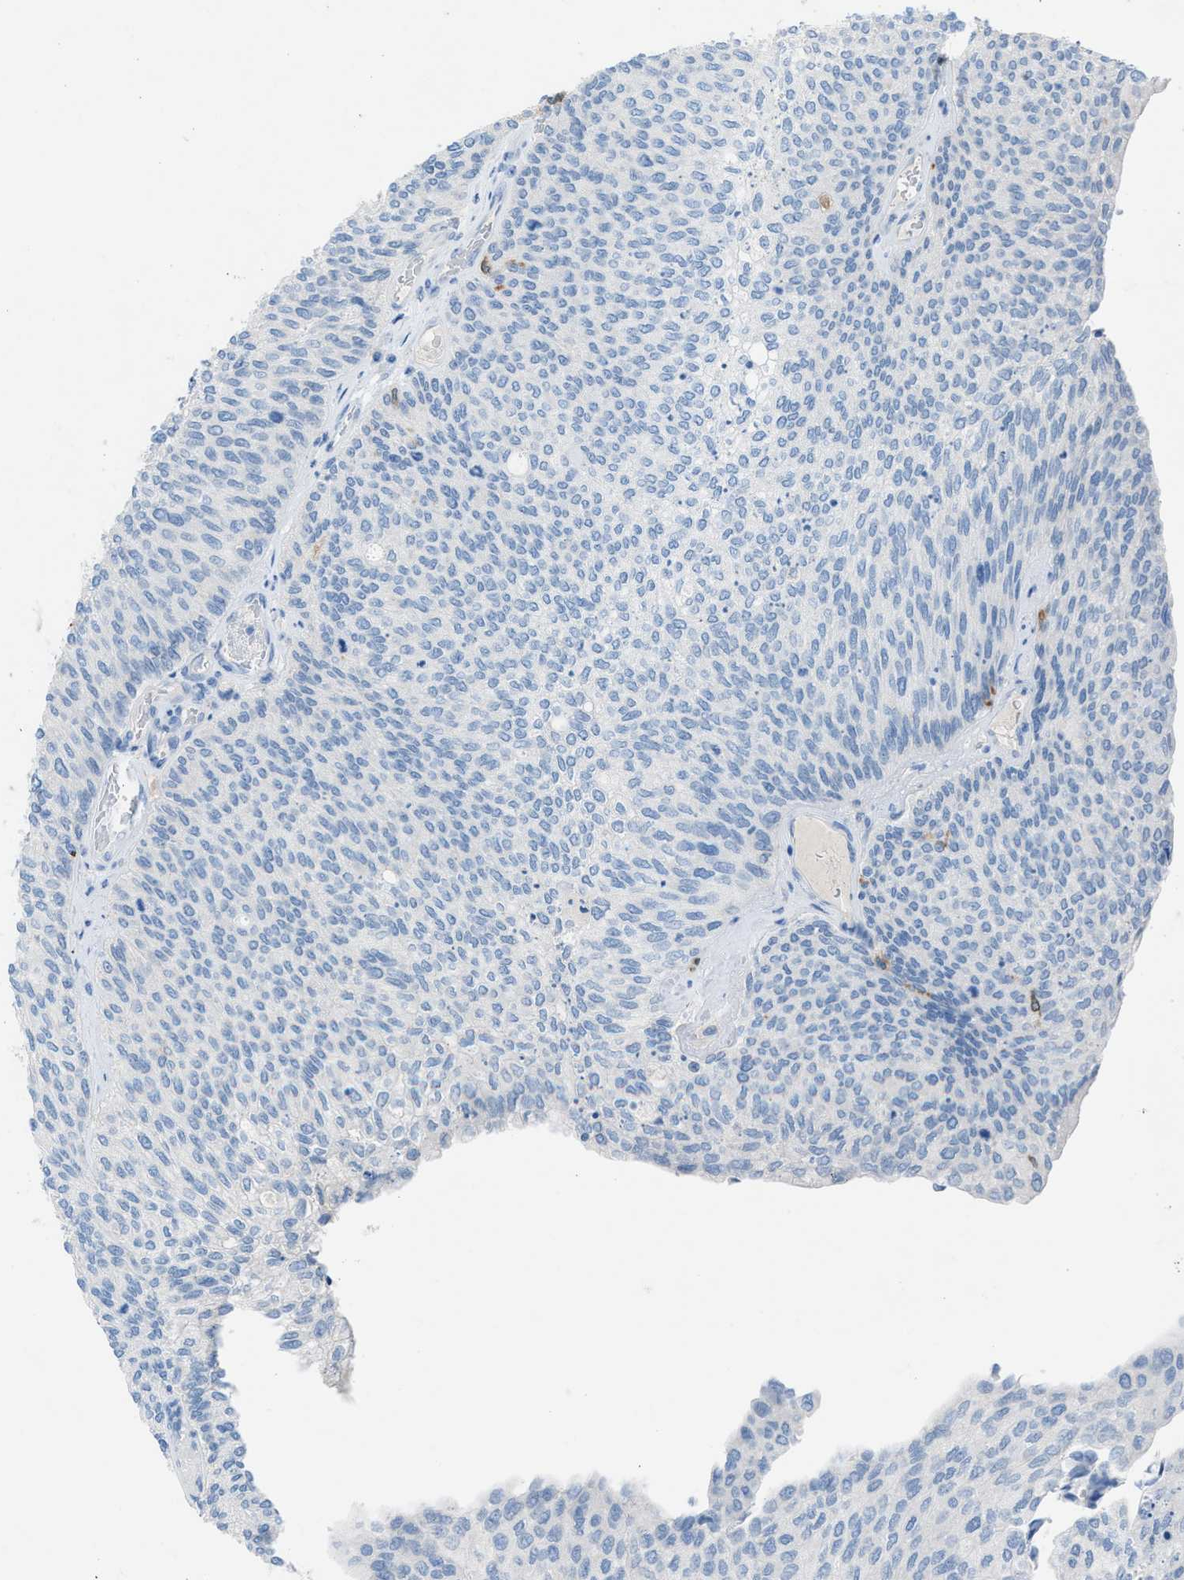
{"staining": {"intensity": "negative", "quantity": "none", "location": "none"}, "tissue": "urothelial cancer", "cell_type": "Tumor cells", "image_type": "cancer", "snomed": [{"axis": "morphology", "description": "Urothelial carcinoma, Low grade"}, {"axis": "topography", "description": "Urinary bladder"}], "caption": "This is an immunohistochemistry micrograph of urothelial carcinoma (low-grade). There is no positivity in tumor cells.", "gene": "CLEC10A", "patient": {"sex": "female", "age": 79}}